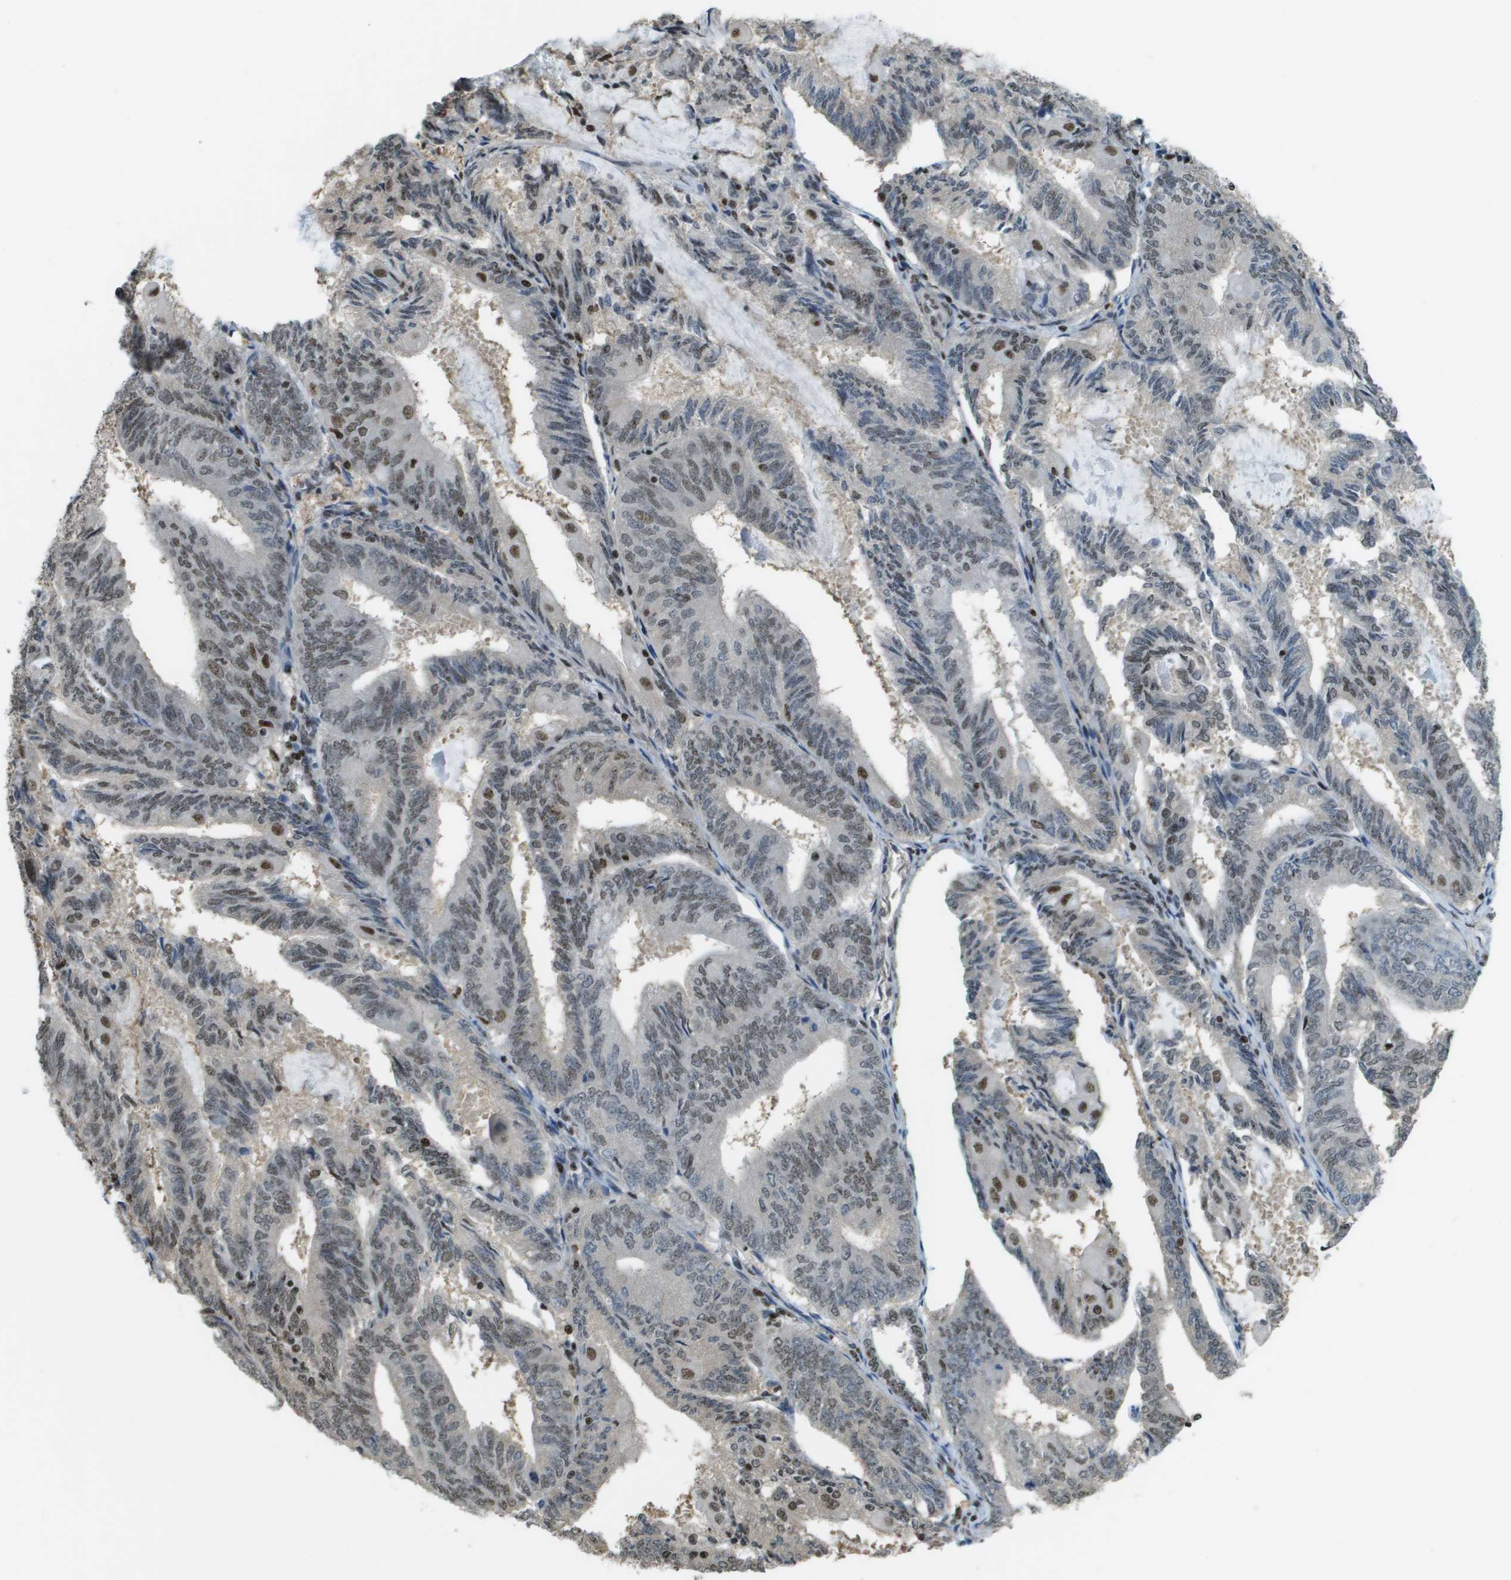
{"staining": {"intensity": "moderate", "quantity": "25%-75%", "location": "nuclear"}, "tissue": "endometrial cancer", "cell_type": "Tumor cells", "image_type": "cancer", "snomed": [{"axis": "morphology", "description": "Adenocarcinoma, NOS"}, {"axis": "topography", "description": "Endometrium"}], "caption": "Endometrial adenocarcinoma was stained to show a protein in brown. There is medium levels of moderate nuclear positivity in about 25%-75% of tumor cells.", "gene": "SP100", "patient": {"sex": "female", "age": 81}}